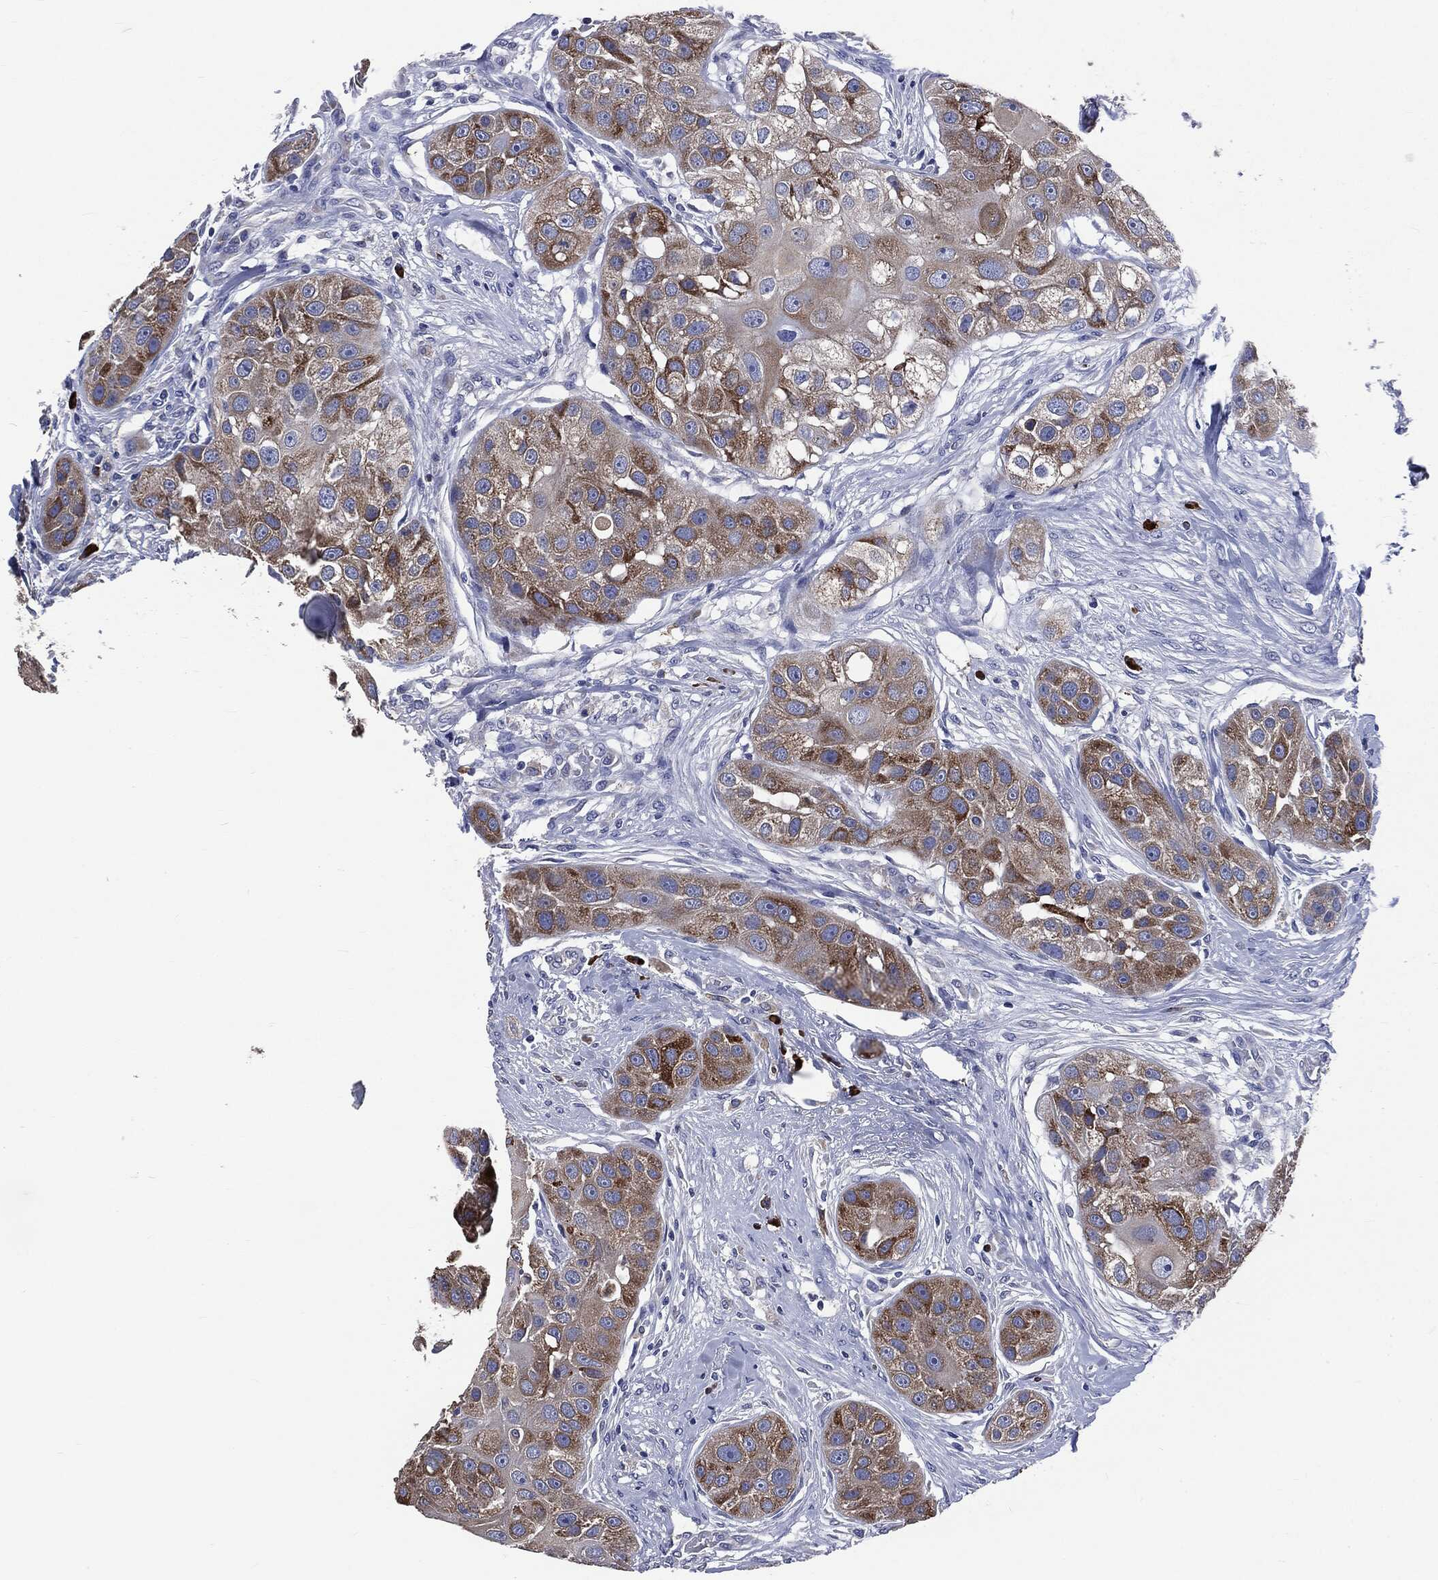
{"staining": {"intensity": "moderate", "quantity": ">75%", "location": "cytoplasmic/membranous"}, "tissue": "head and neck cancer", "cell_type": "Tumor cells", "image_type": "cancer", "snomed": [{"axis": "morphology", "description": "Normal tissue, NOS"}, {"axis": "morphology", "description": "Squamous cell carcinoma, NOS"}, {"axis": "topography", "description": "Skeletal muscle"}, {"axis": "topography", "description": "Head-Neck"}], "caption": "Moderate cytoplasmic/membranous expression is identified in about >75% of tumor cells in squamous cell carcinoma (head and neck). The staining was performed using DAB (3,3'-diaminobenzidine) to visualize the protein expression in brown, while the nuclei were stained in blue with hematoxylin (Magnification: 20x).", "gene": "PTGS2", "patient": {"sex": "male", "age": 51}}